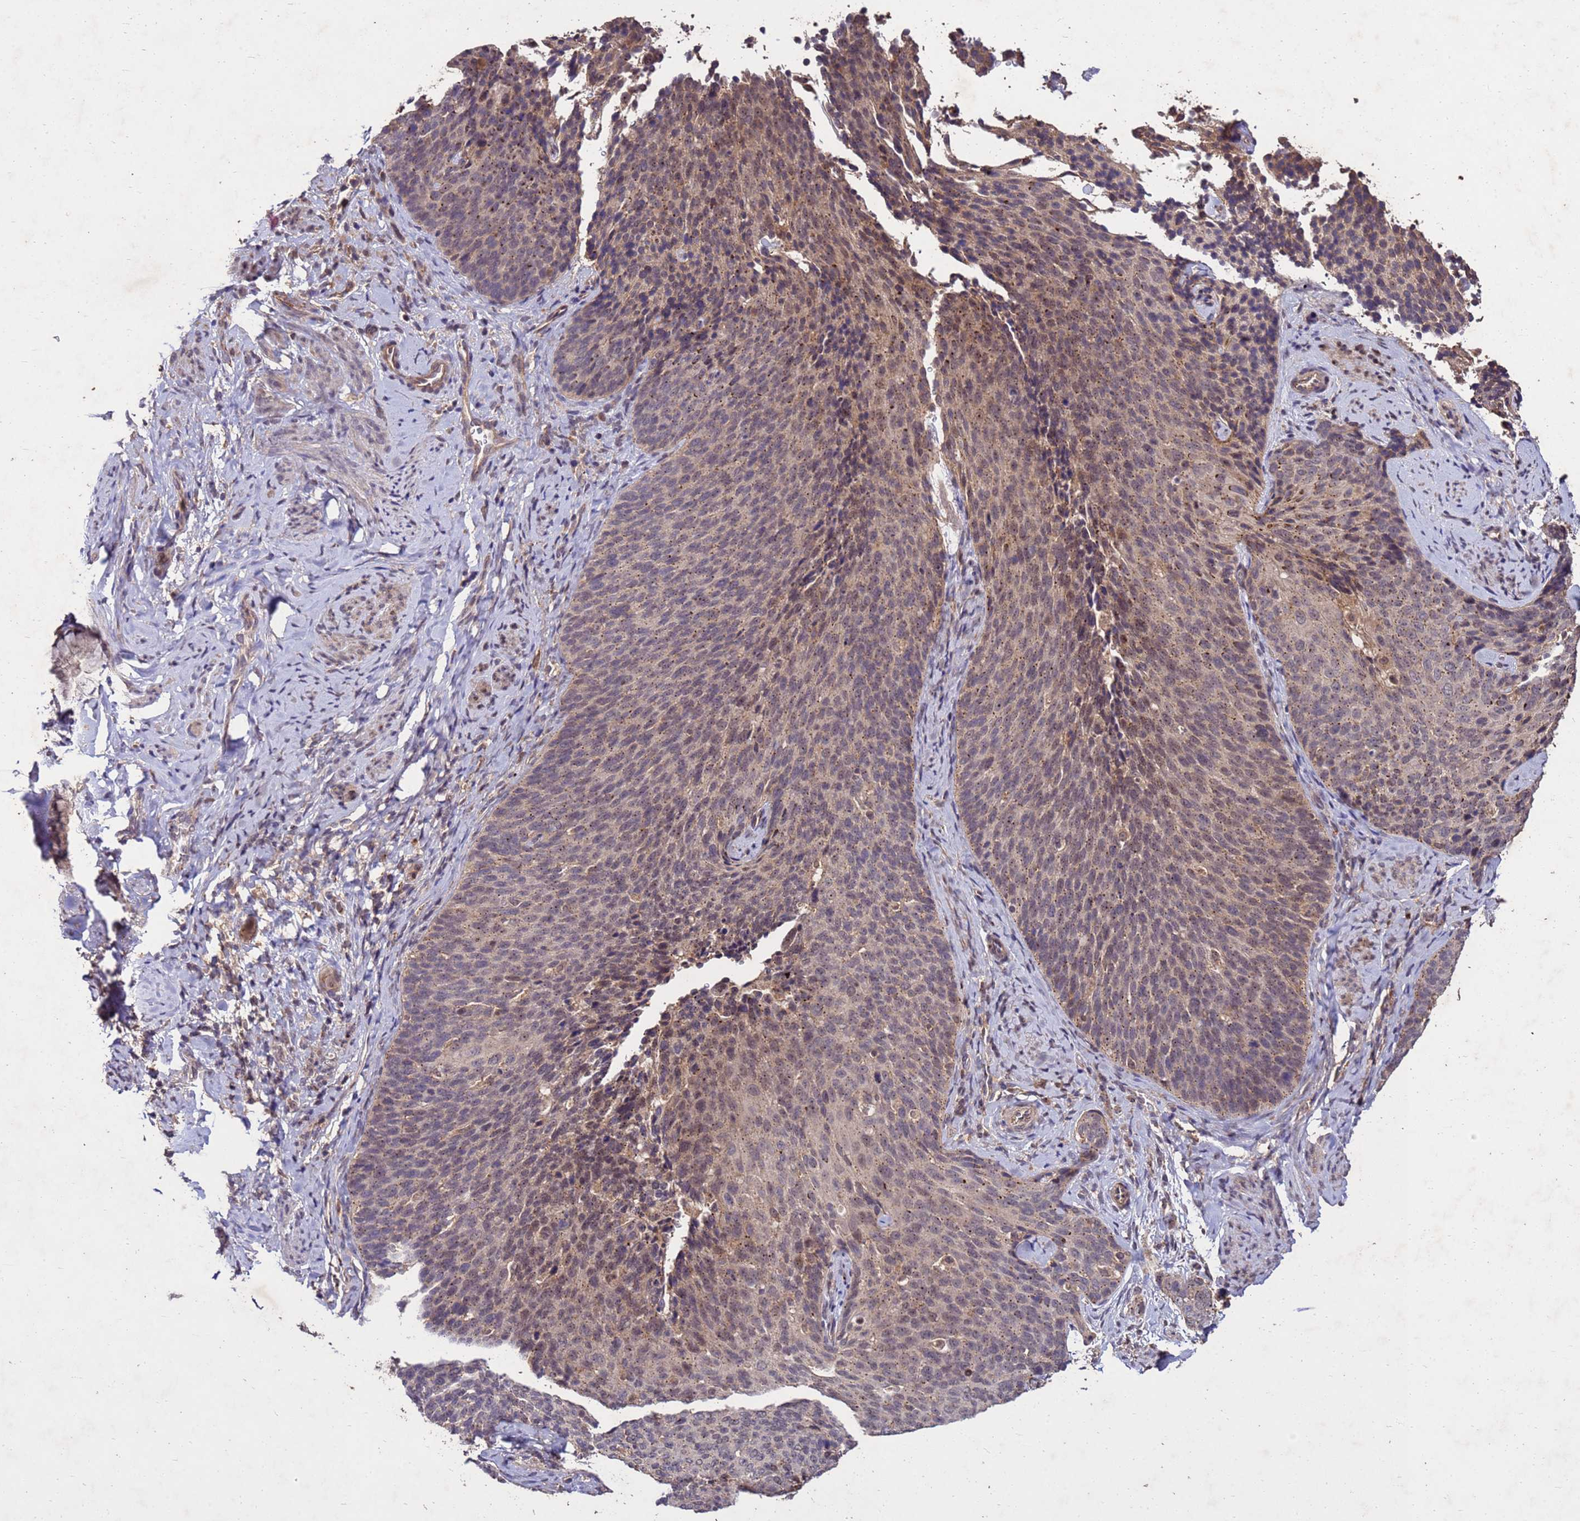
{"staining": {"intensity": "weak", "quantity": "25%-75%", "location": "cytoplasmic/membranous,nuclear"}, "tissue": "cervical cancer", "cell_type": "Tumor cells", "image_type": "cancer", "snomed": [{"axis": "morphology", "description": "Squamous cell carcinoma, NOS"}, {"axis": "topography", "description": "Cervix"}], "caption": "Brown immunohistochemical staining in squamous cell carcinoma (cervical) shows weak cytoplasmic/membranous and nuclear expression in about 25%-75% of tumor cells.", "gene": "TOR4A", "patient": {"sex": "female", "age": 50}}